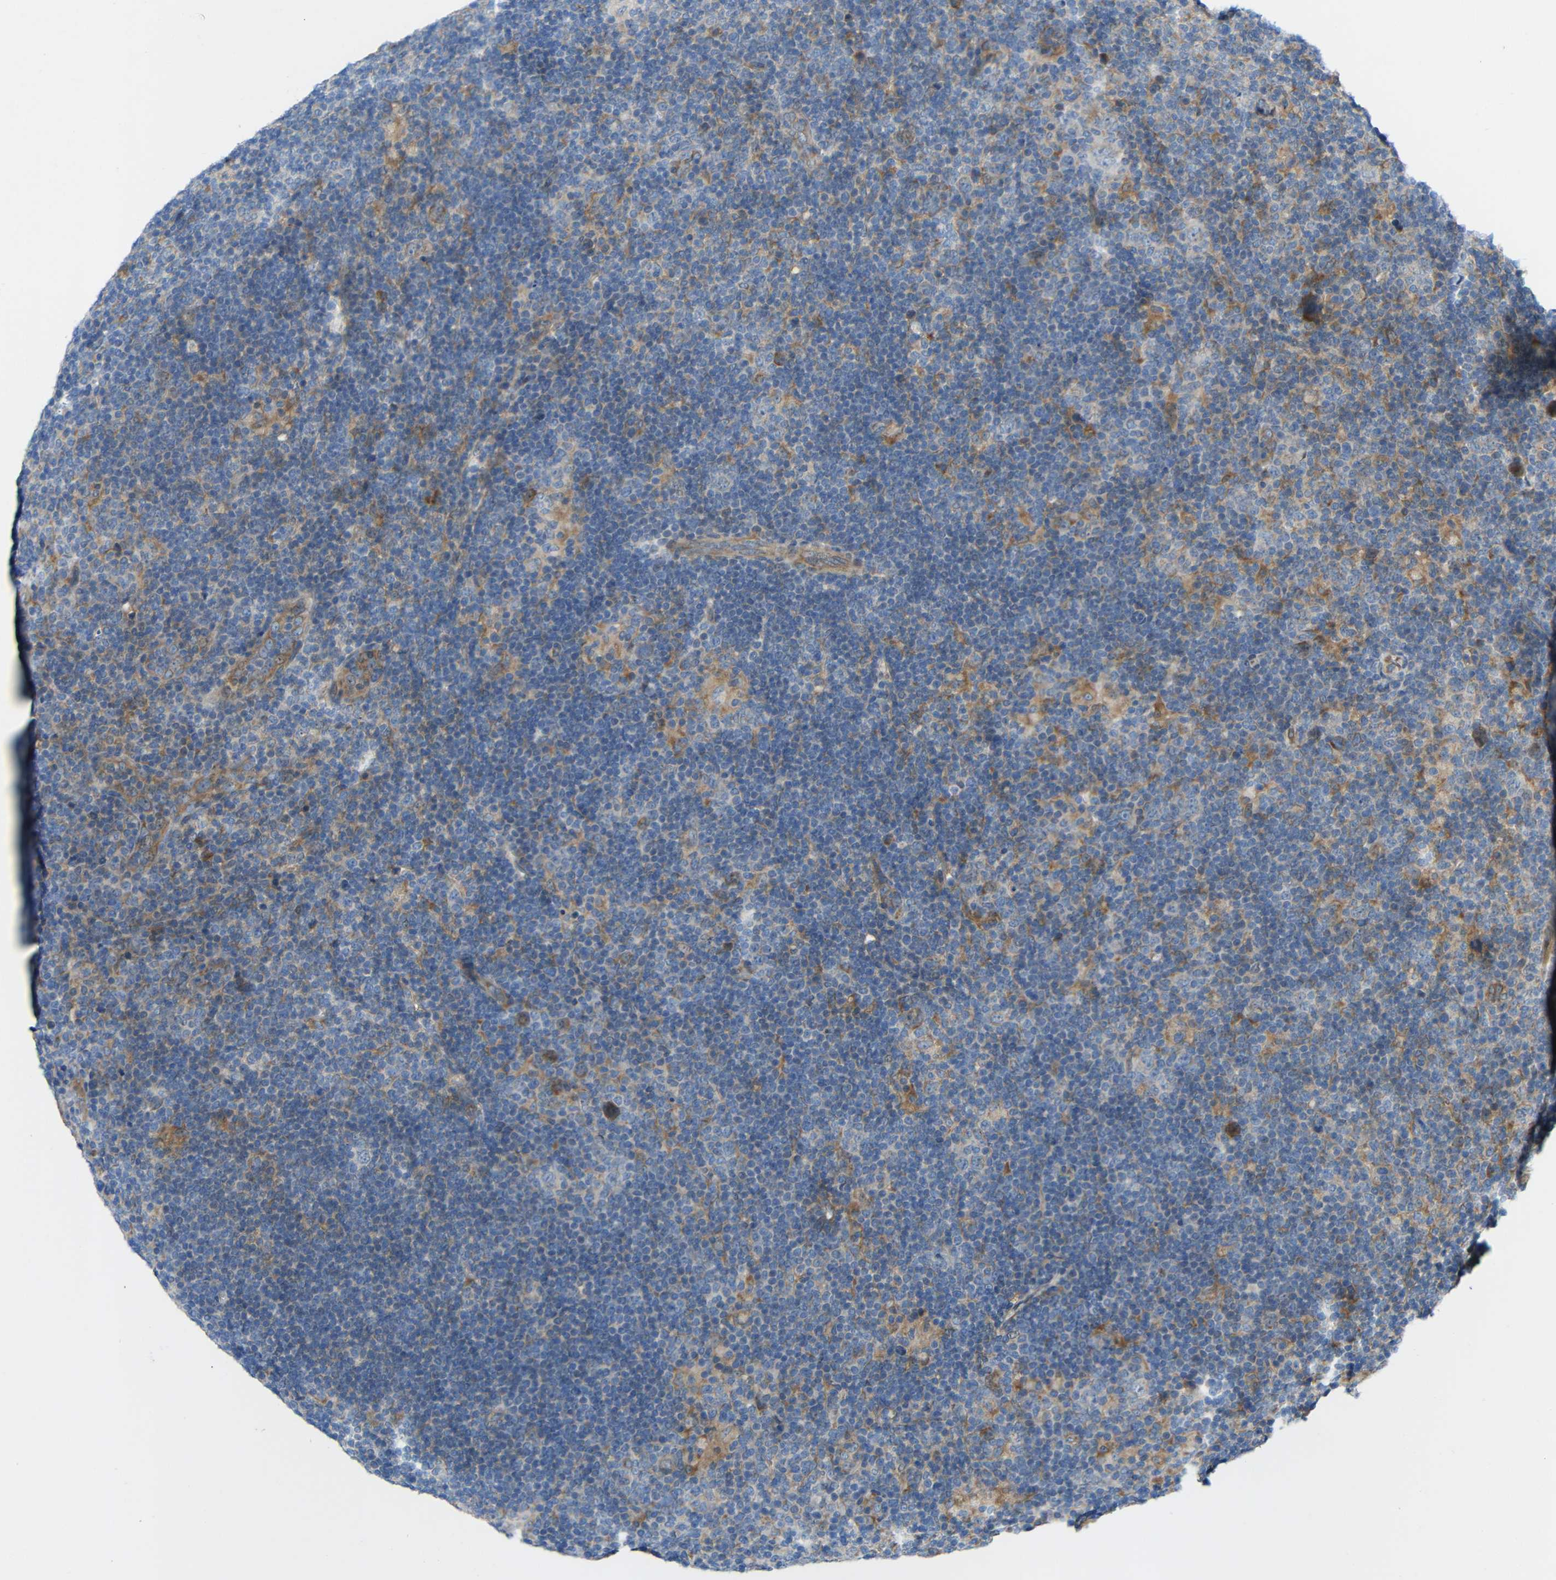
{"staining": {"intensity": "negative", "quantity": "none", "location": "none"}, "tissue": "lymphoma", "cell_type": "Tumor cells", "image_type": "cancer", "snomed": [{"axis": "morphology", "description": "Hodgkin's disease, NOS"}, {"axis": "topography", "description": "Lymph node"}], "caption": "High power microscopy micrograph of an IHC histopathology image of lymphoma, revealing no significant staining in tumor cells. The staining was performed using DAB to visualize the protein expression in brown, while the nuclei were stained in blue with hematoxylin (Magnification: 20x).", "gene": "TMEM25", "patient": {"sex": "female", "age": 57}}